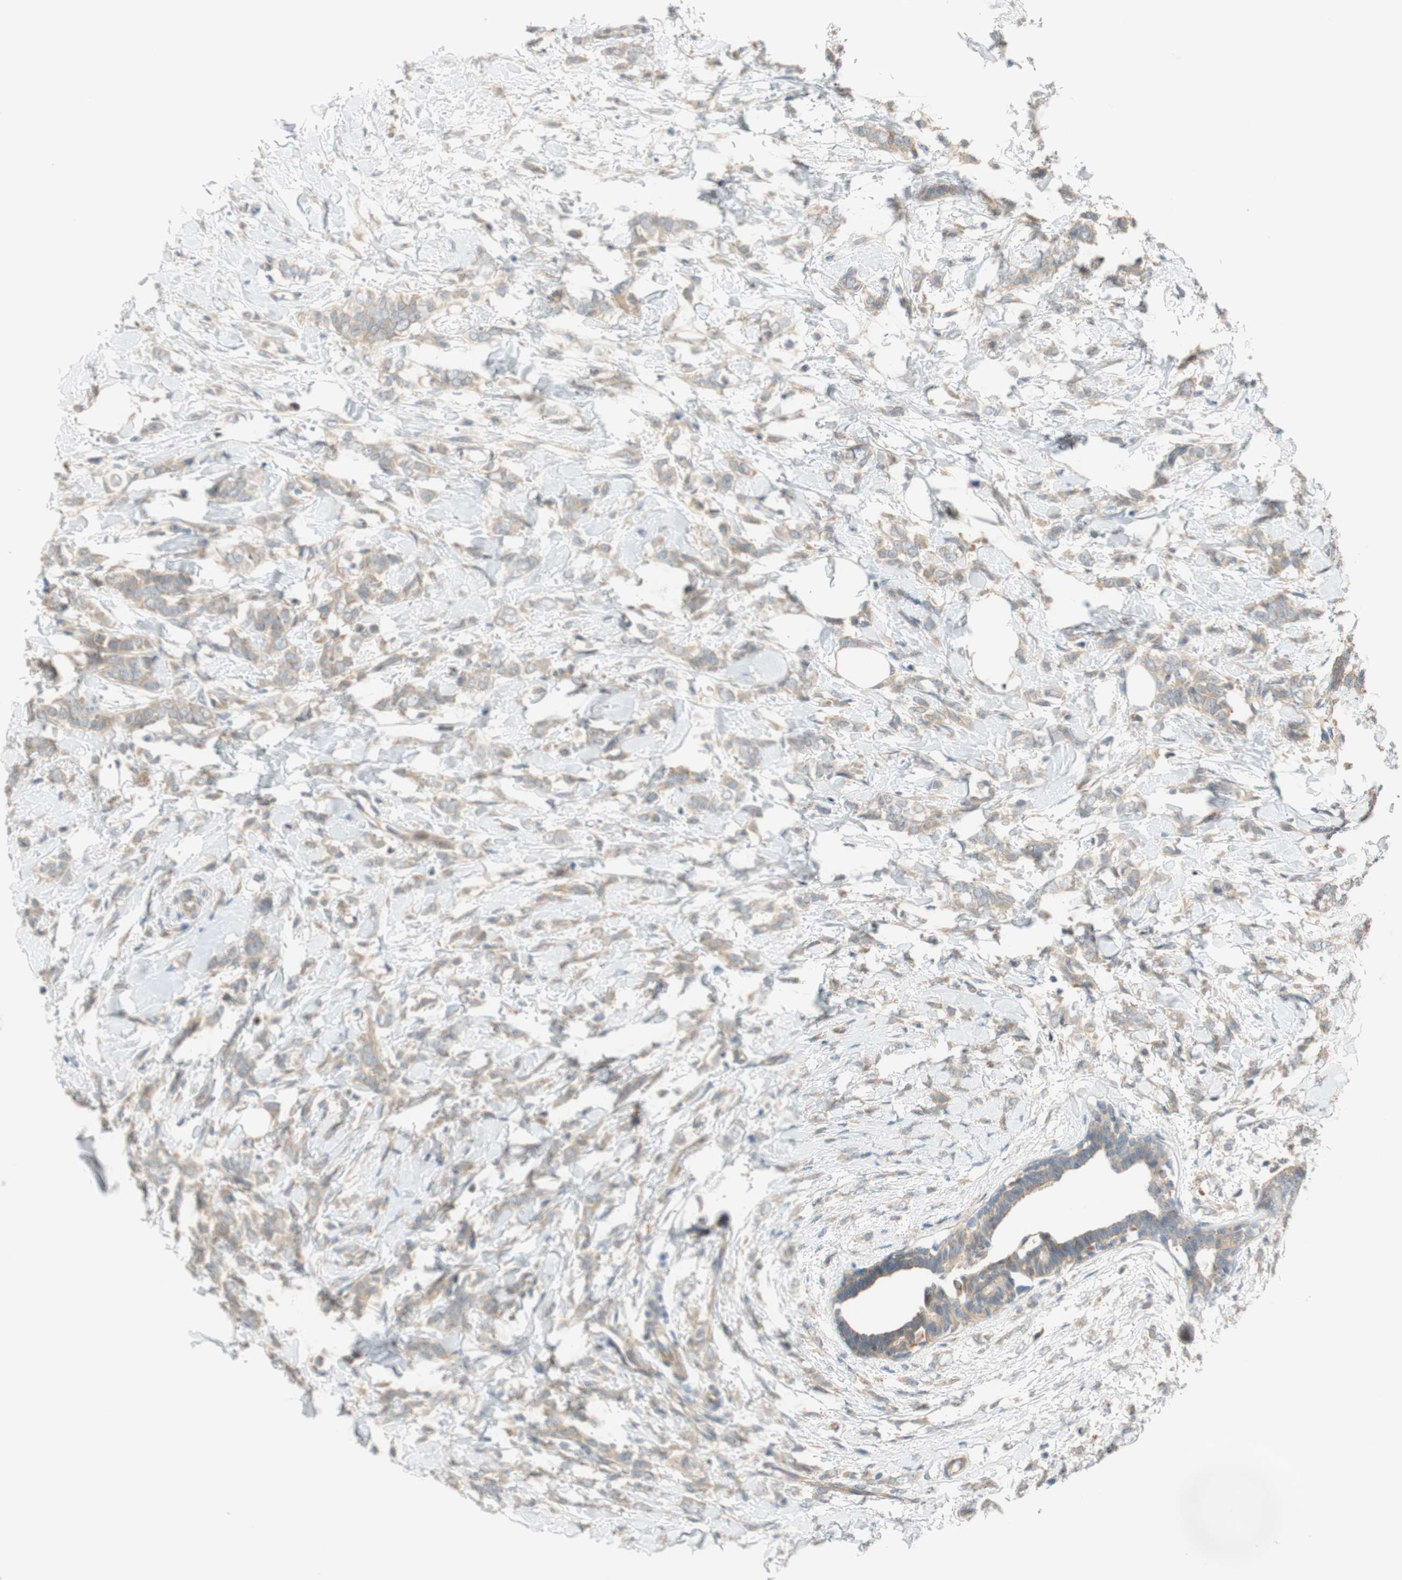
{"staining": {"intensity": "weak", "quantity": ">75%", "location": "cytoplasmic/membranous"}, "tissue": "breast cancer", "cell_type": "Tumor cells", "image_type": "cancer", "snomed": [{"axis": "morphology", "description": "Lobular carcinoma, in situ"}, {"axis": "morphology", "description": "Lobular carcinoma"}, {"axis": "topography", "description": "Breast"}], "caption": "IHC micrograph of neoplastic tissue: human breast lobular carcinoma in situ stained using immunohistochemistry displays low levels of weak protein expression localized specifically in the cytoplasmic/membranous of tumor cells, appearing as a cytoplasmic/membranous brown color.", "gene": "GATD1", "patient": {"sex": "female", "age": 41}}